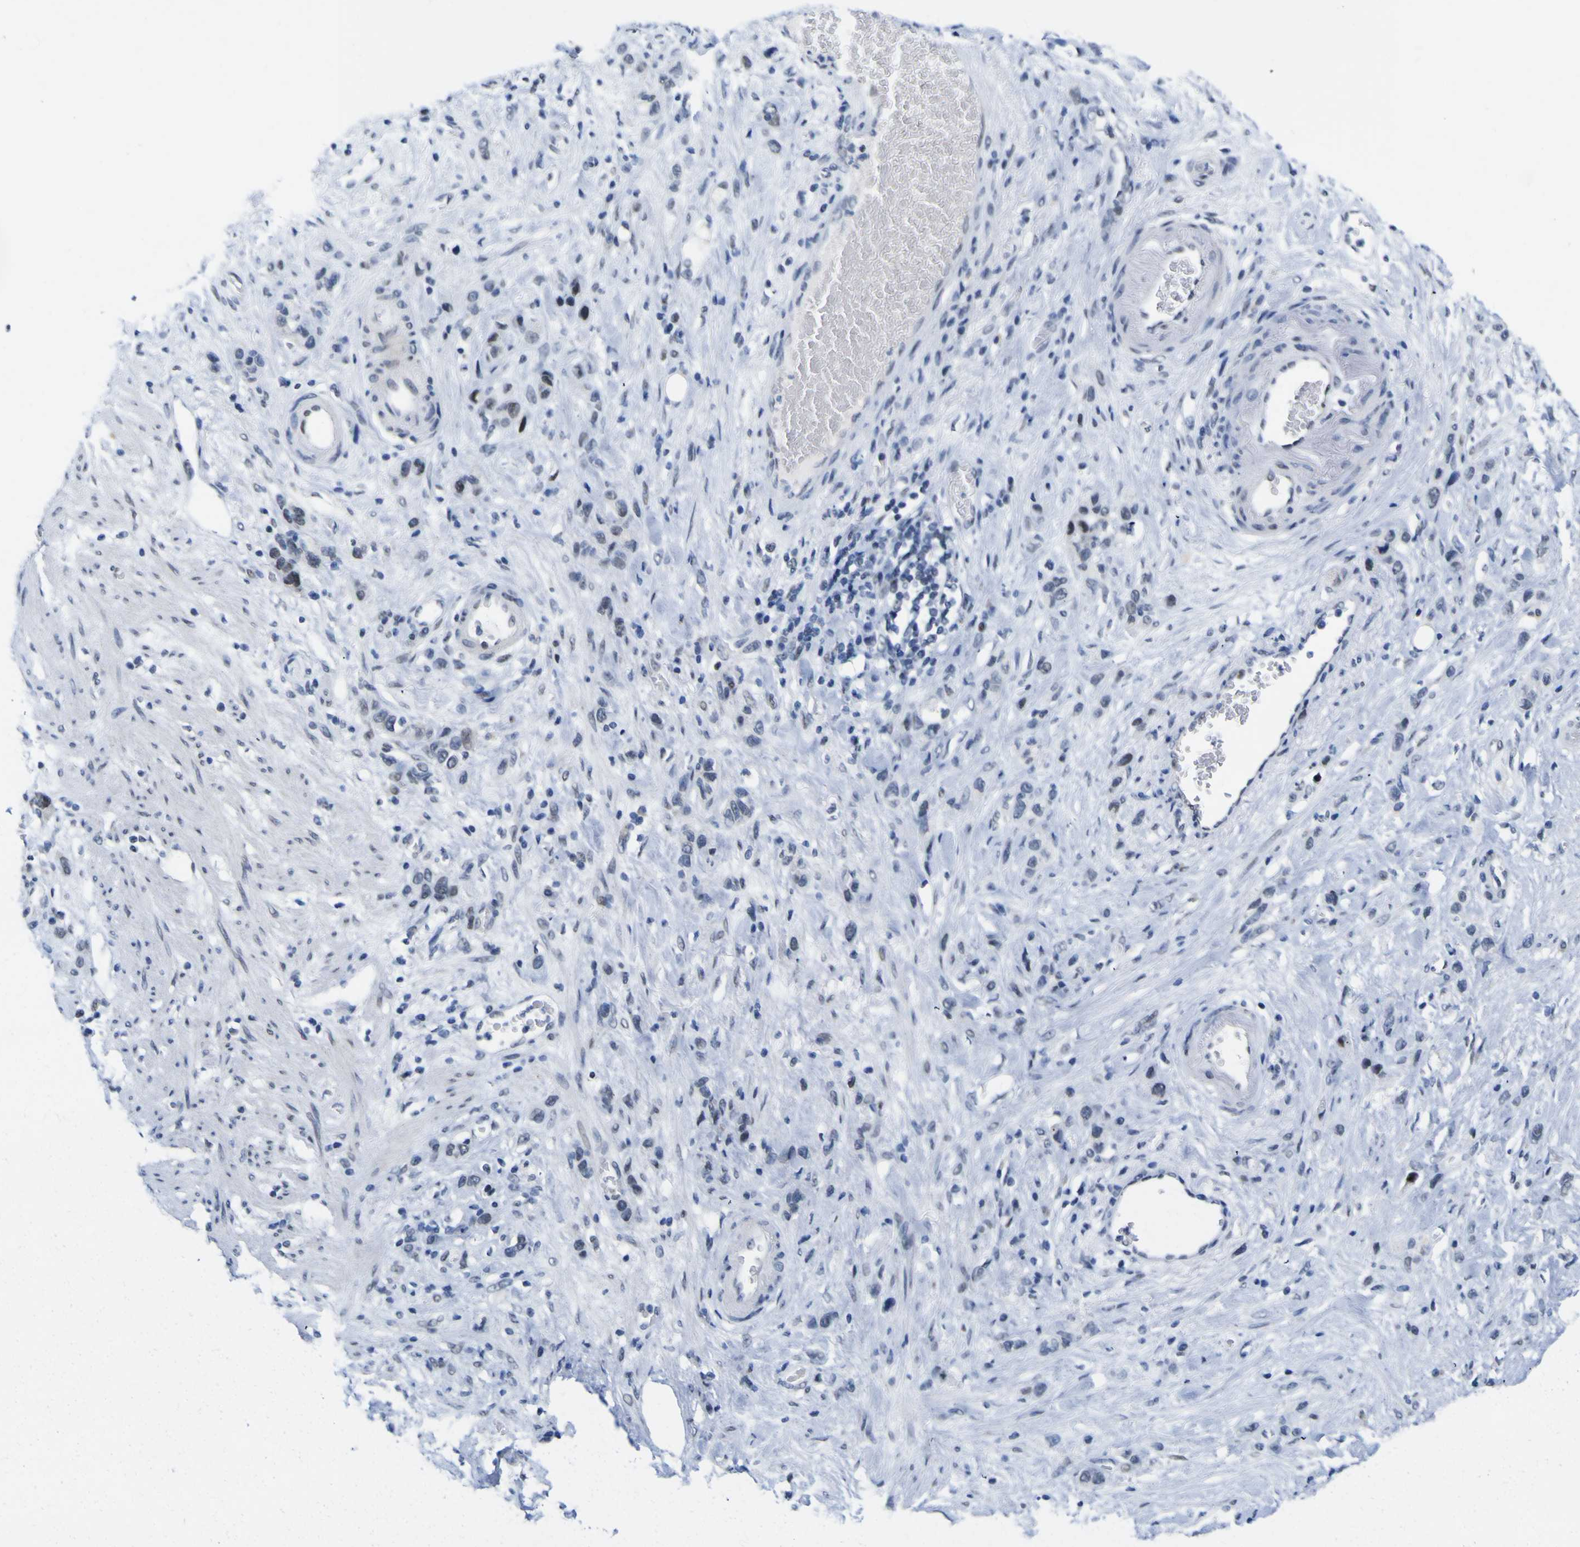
{"staining": {"intensity": "weak", "quantity": "<25%", "location": "nuclear"}, "tissue": "stomach cancer", "cell_type": "Tumor cells", "image_type": "cancer", "snomed": [{"axis": "morphology", "description": "Adenocarcinoma, NOS"}, {"axis": "morphology", "description": "Adenocarcinoma, High grade"}, {"axis": "topography", "description": "Stomach, upper"}, {"axis": "topography", "description": "Stomach, lower"}], "caption": "Immunohistochemistry histopathology image of stomach cancer stained for a protein (brown), which reveals no positivity in tumor cells.", "gene": "MBD3", "patient": {"sex": "female", "age": 65}}